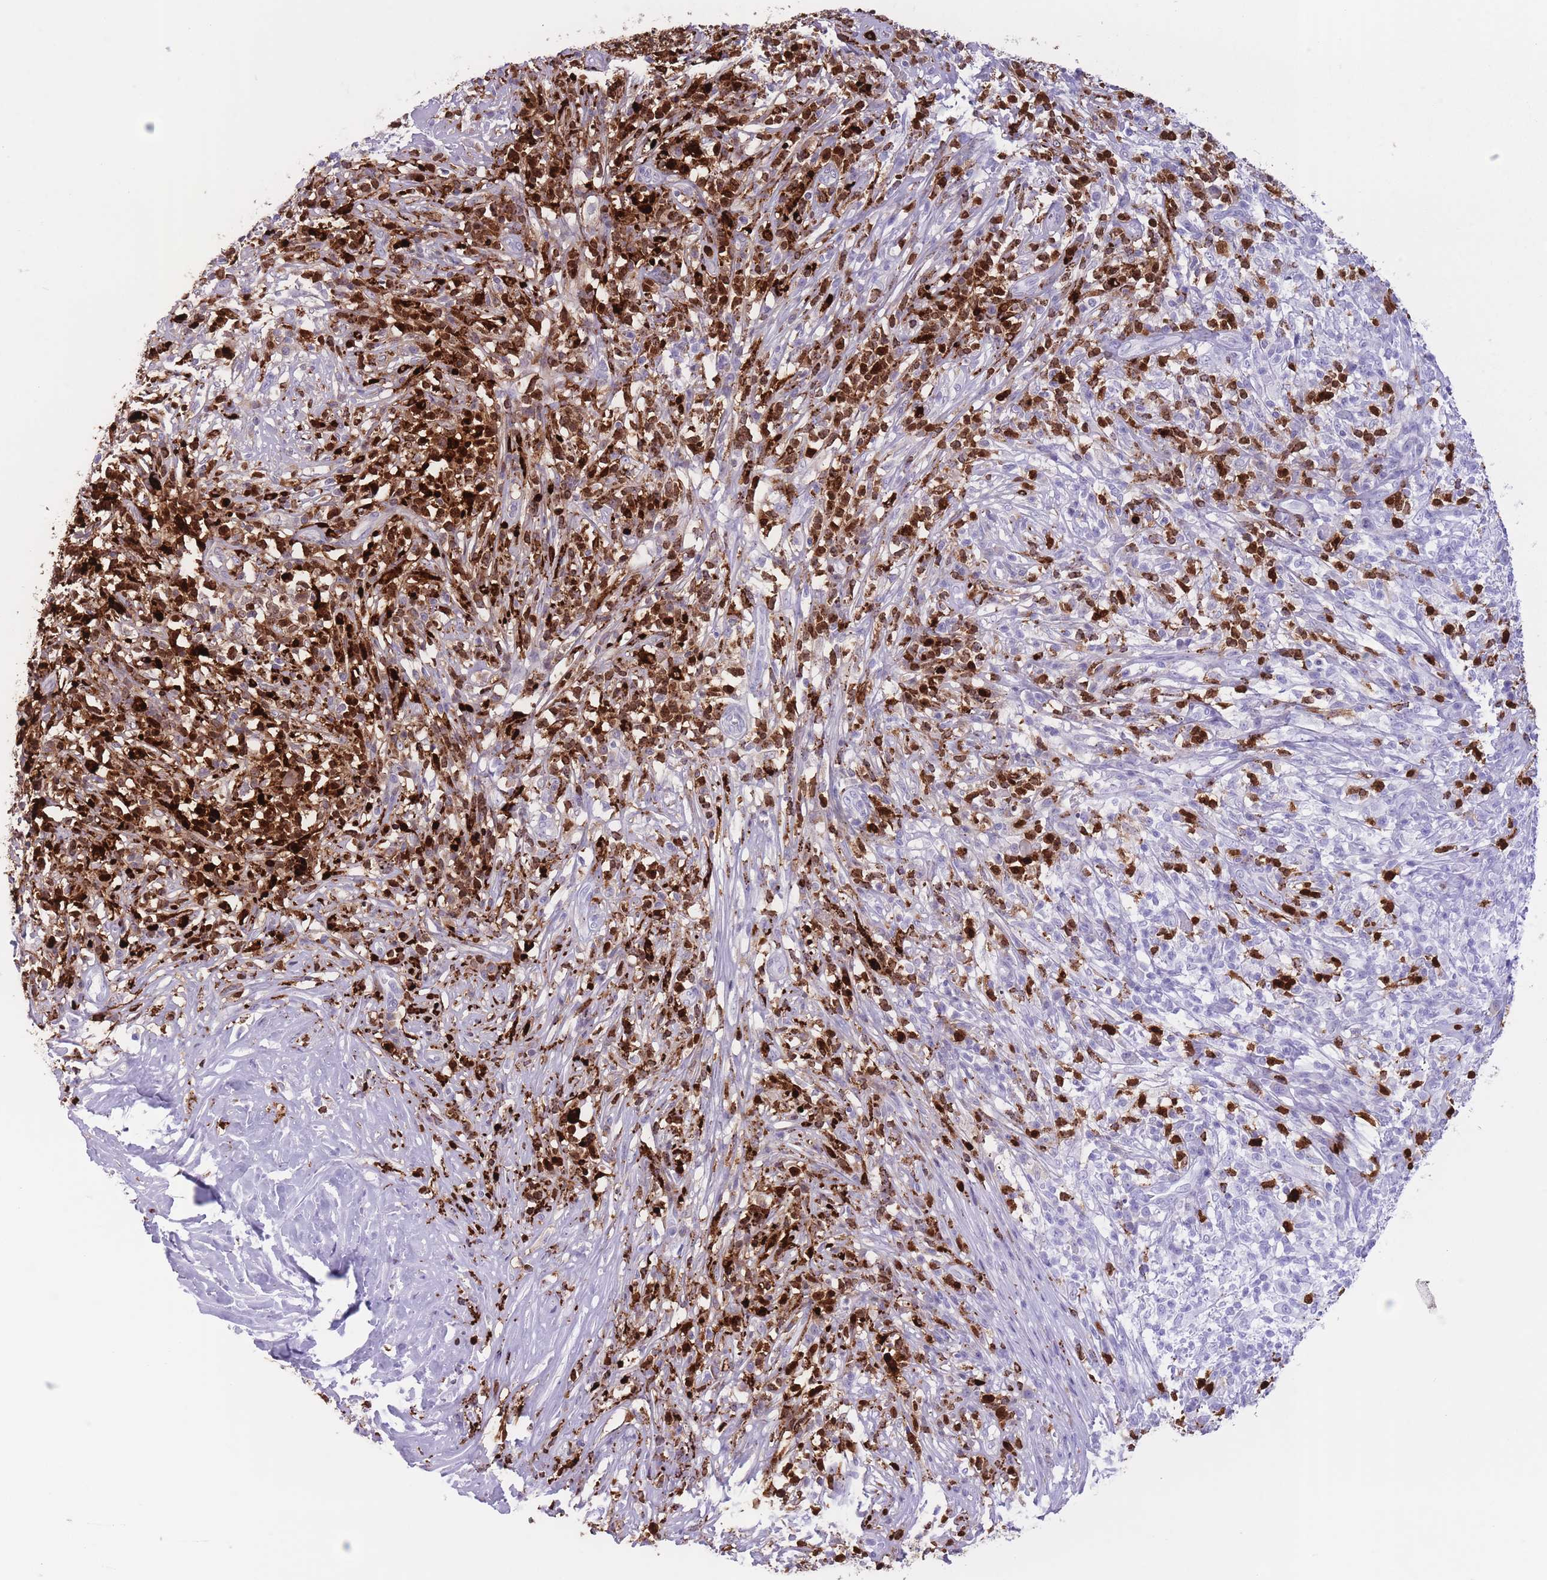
{"staining": {"intensity": "negative", "quantity": "none", "location": "none"}, "tissue": "melanoma", "cell_type": "Tumor cells", "image_type": "cancer", "snomed": [{"axis": "morphology", "description": "Malignant melanoma, NOS"}, {"axis": "topography", "description": "Skin"}], "caption": "An immunohistochemistry (IHC) histopathology image of melanoma is shown. There is no staining in tumor cells of melanoma.", "gene": "OR4F21", "patient": {"sex": "male", "age": 66}}